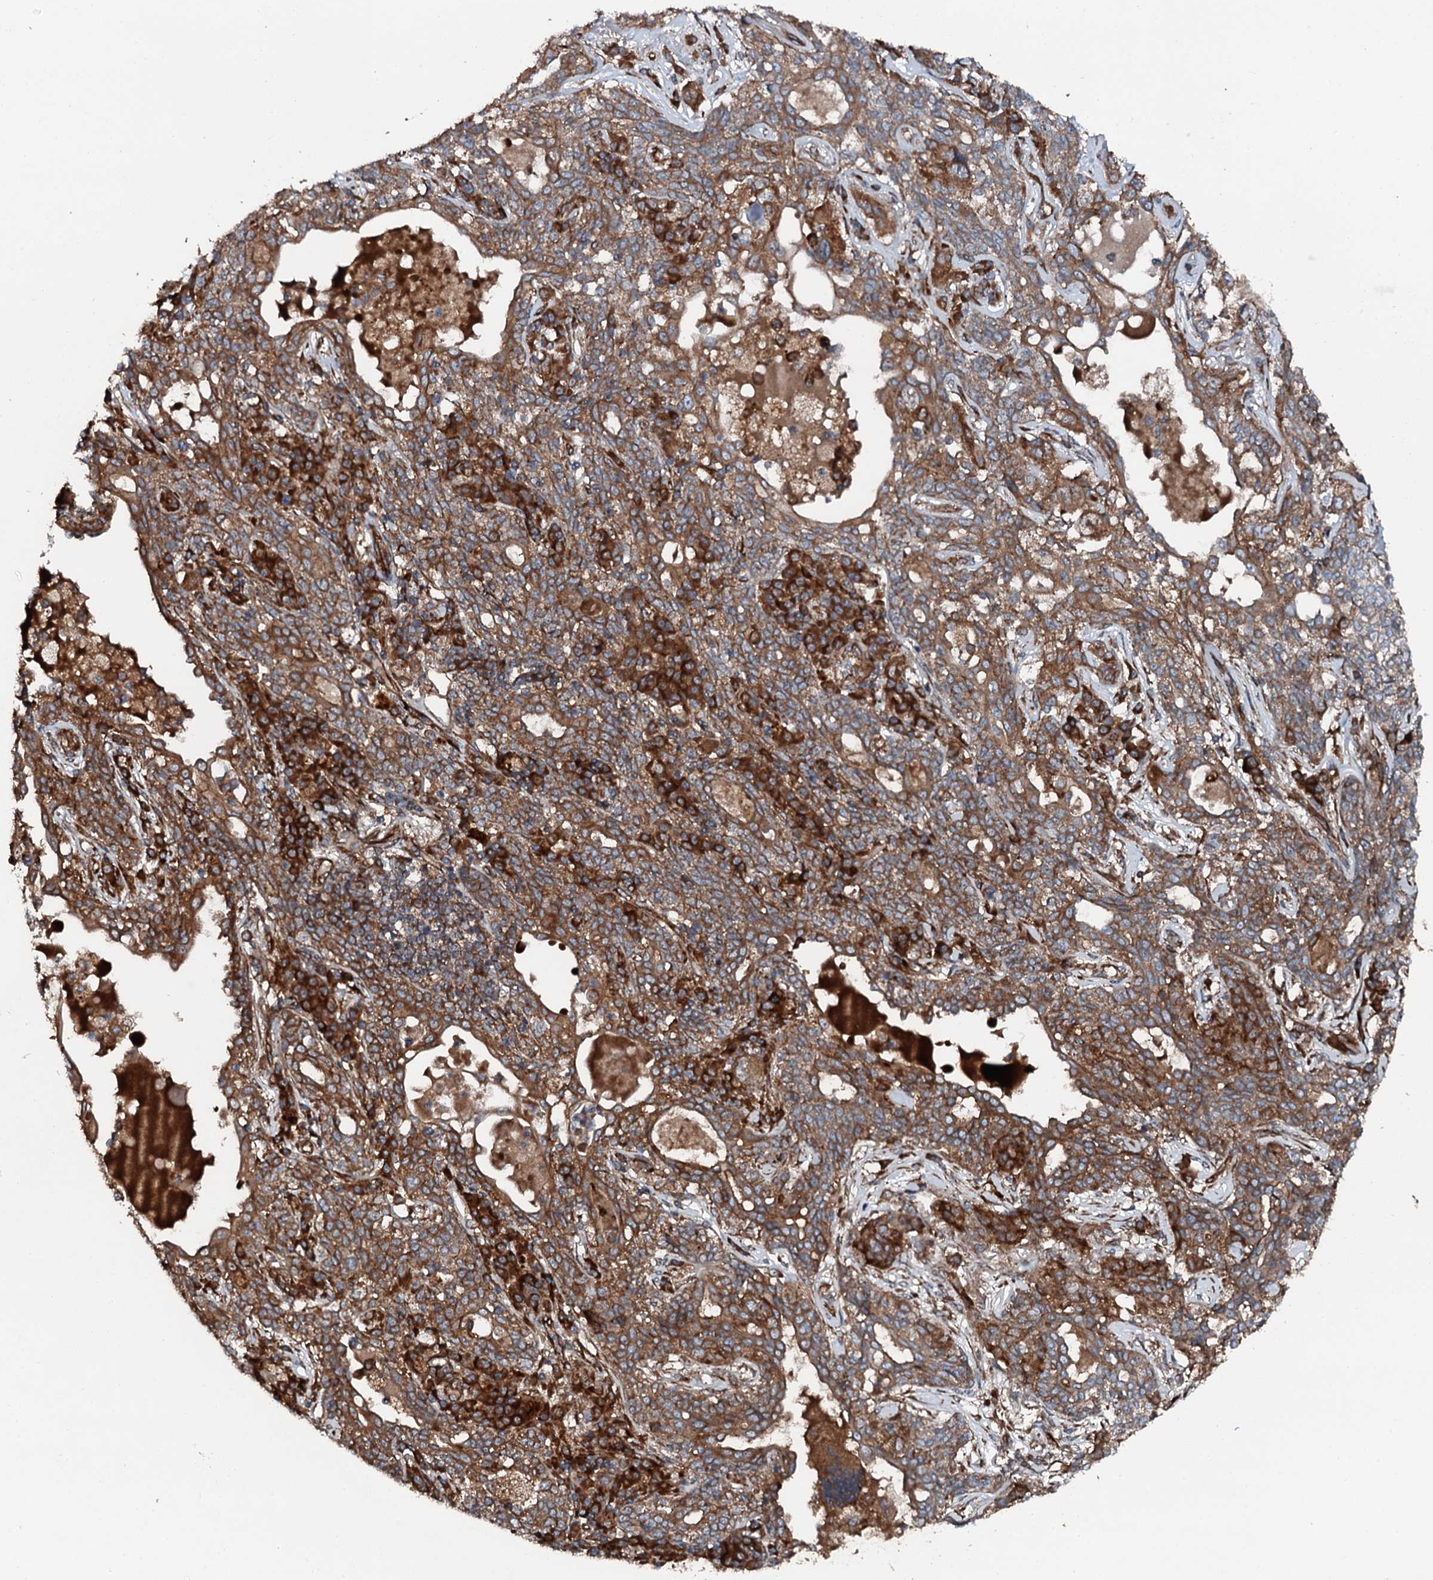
{"staining": {"intensity": "strong", "quantity": ">75%", "location": "cytoplasmic/membranous"}, "tissue": "lung cancer", "cell_type": "Tumor cells", "image_type": "cancer", "snomed": [{"axis": "morphology", "description": "Squamous cell carcinoma, NOS"}, {"axis": "topography", "description": "Lung"}], "caption": "Lung squamous cell carcinoma tissue demonstrates strong cytoplasmic/membranous positivity in approximately >75% of tumor cells, visualized by immunohistochemistry. The protein of interest is shown in brown color, while the nuclei are stained blue.", "gene": "FLYWCH1", "patient": {"sex": "female", "age": 70}}